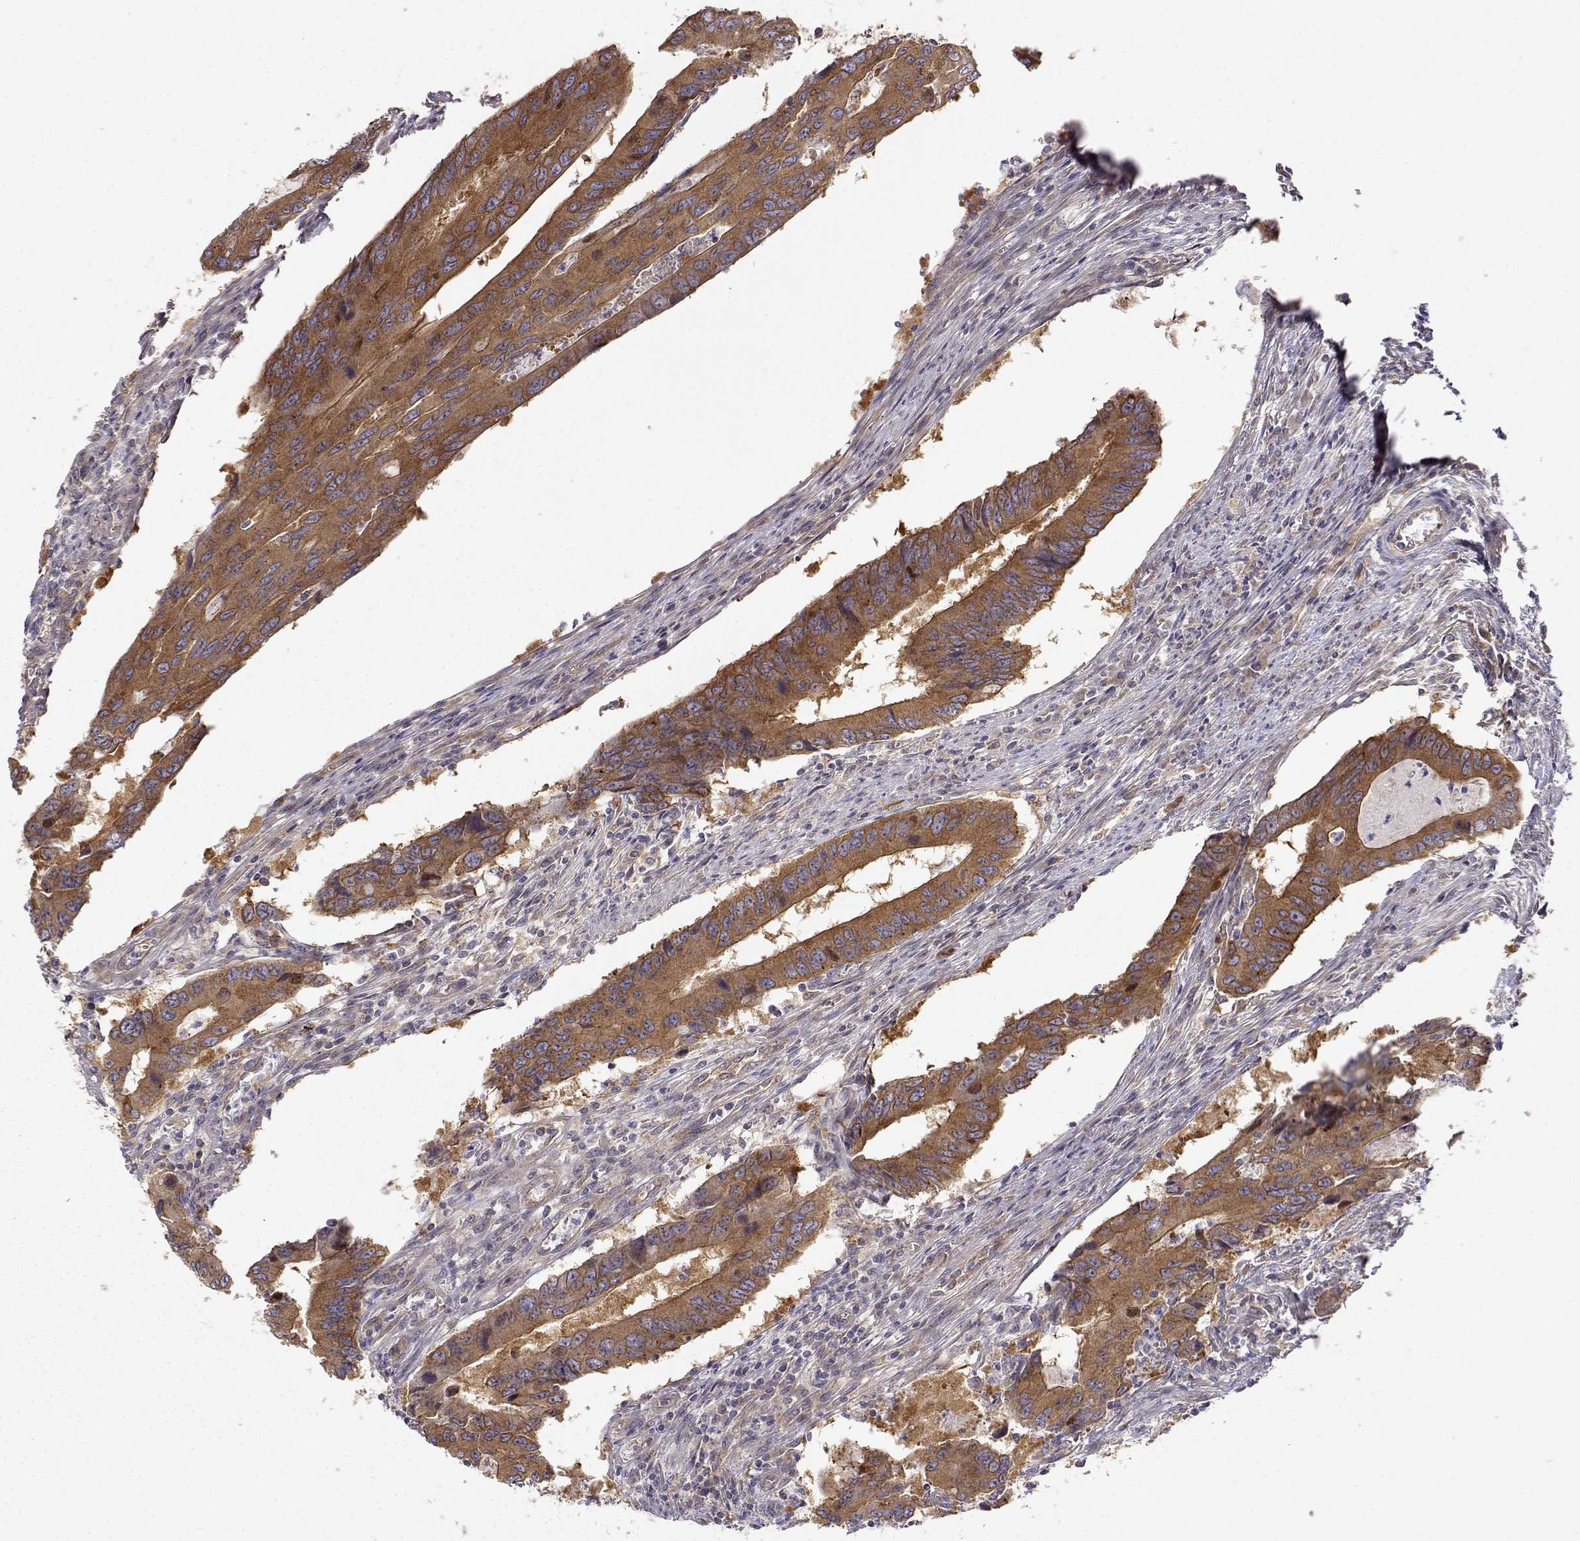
{"staining": {"intensity": "strong", "quantity": ">75%", "location": "cytoplasmic/membranous"}, "tissue": "colorectal cancer", "cell_type": "Tumor cells", "image_type": "cancer", "snomed": [{"axis": "morphology", "description": "Adenocarcinoma, NOS"}, {"axis": "topography", "description": "Colon"}], "caption": "Immunohistochemical staining of colorectal adenocarcinoma displays high levels of strong cytoplasmic/membranous protein positivity in approximately >75% of tumor cells.", "gene": "PAIP1", "patient": {"sex": "male", "age": 53}}